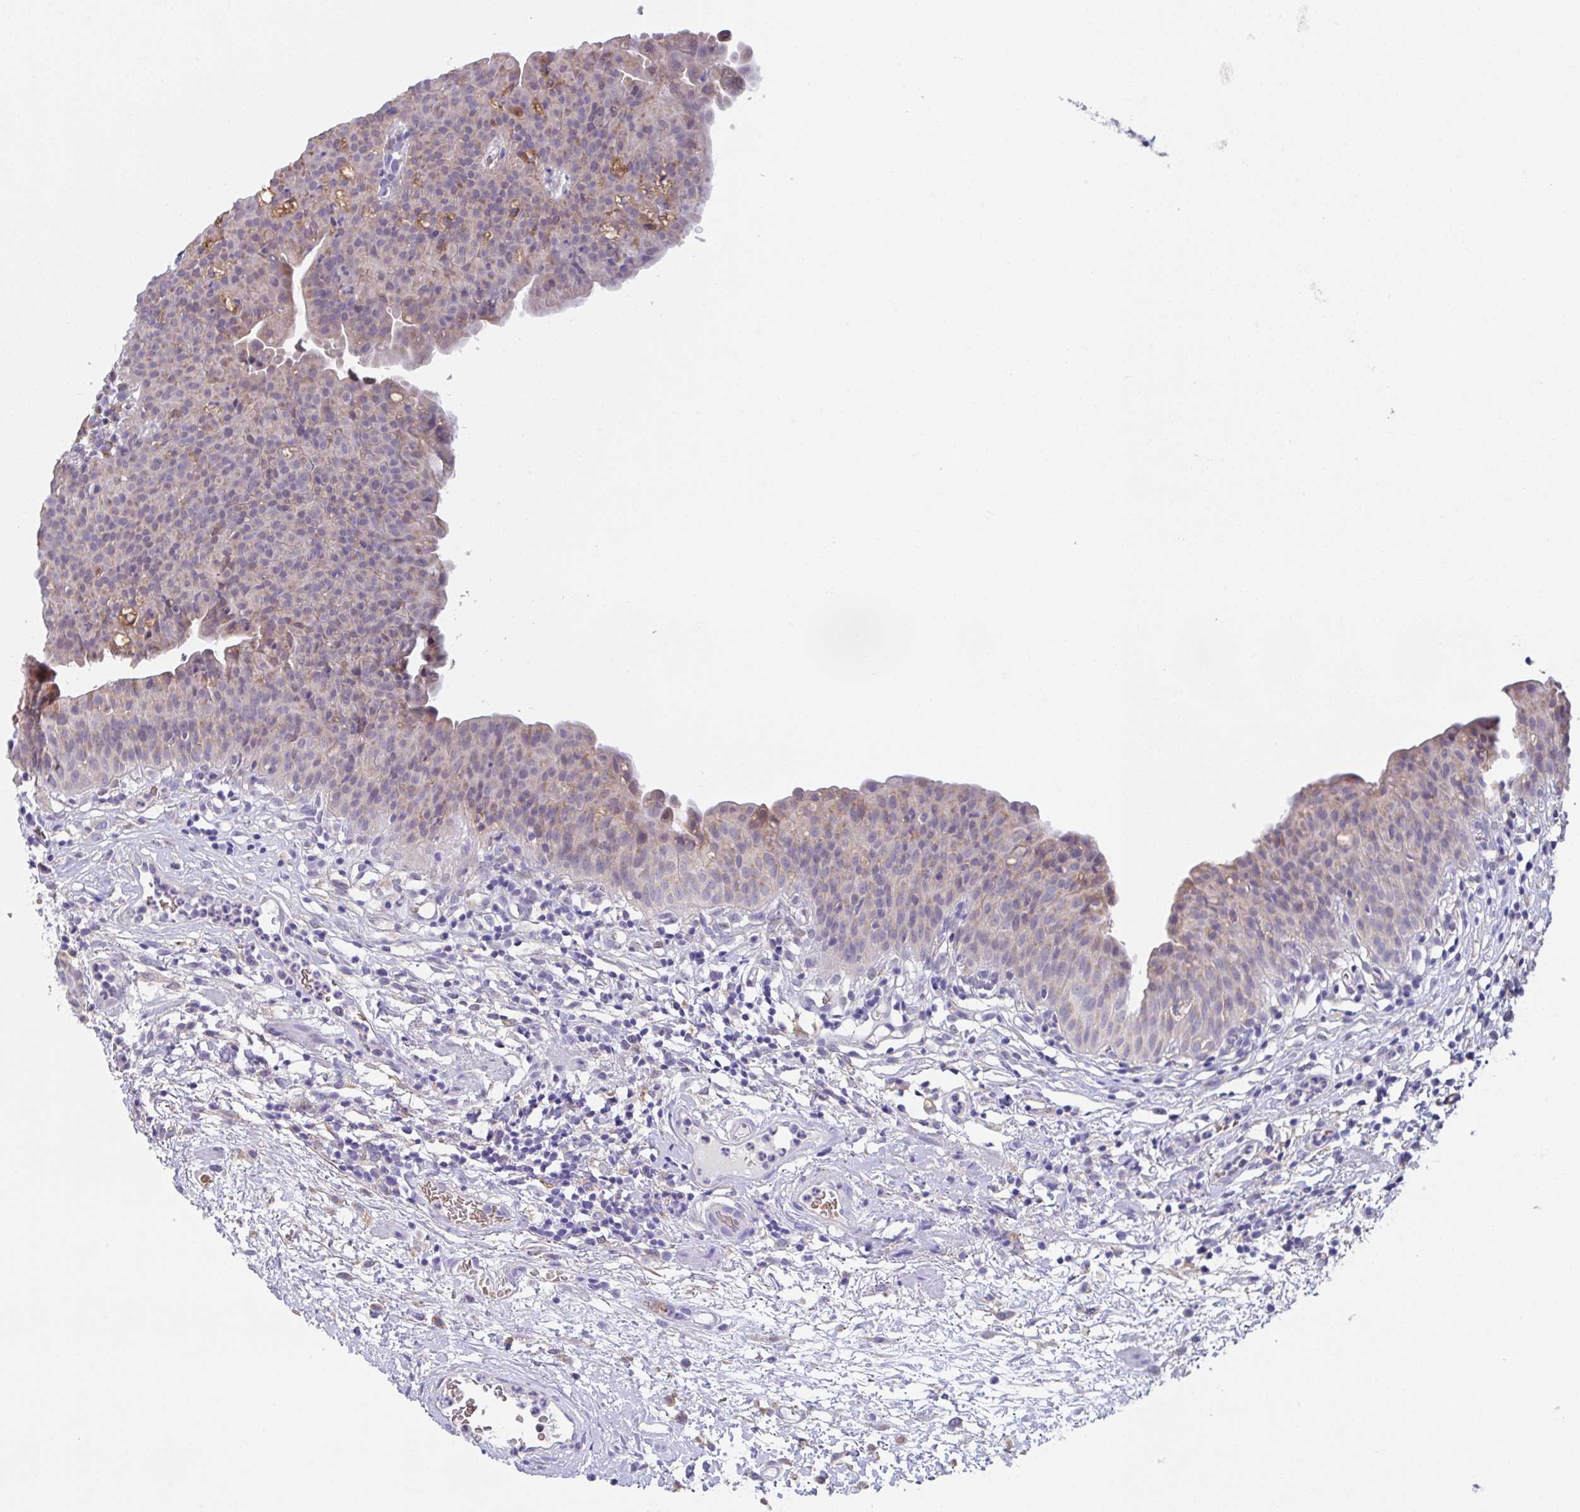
{"staining": {"intensity": "weak", "quantity": "25%-75%", "location": "cytoplasmic/membranous"}, "tissue": "urinary bladder", "cell_type": "Urothelial cells", "image_type": "normal", "snomed": [{"axis": "morphology", "description": "Normal tissue, NOS"}, {"axis": "morphology", "description": "Inflammation, NOS"}, {"axis": "topography", "description": "Urinary bladder"}], "caption": "The photomicrograph demonstrates staining of unremarkable urinary bladder, revealing weak cytoplasmic/membranous protein positivity (brown color) within urothelial cells. (DAB IHC, brown staining for protein, blue staining for nuclei).", "gene": "TFAP2C", "patient": {"sex": "male", "age": 57}}